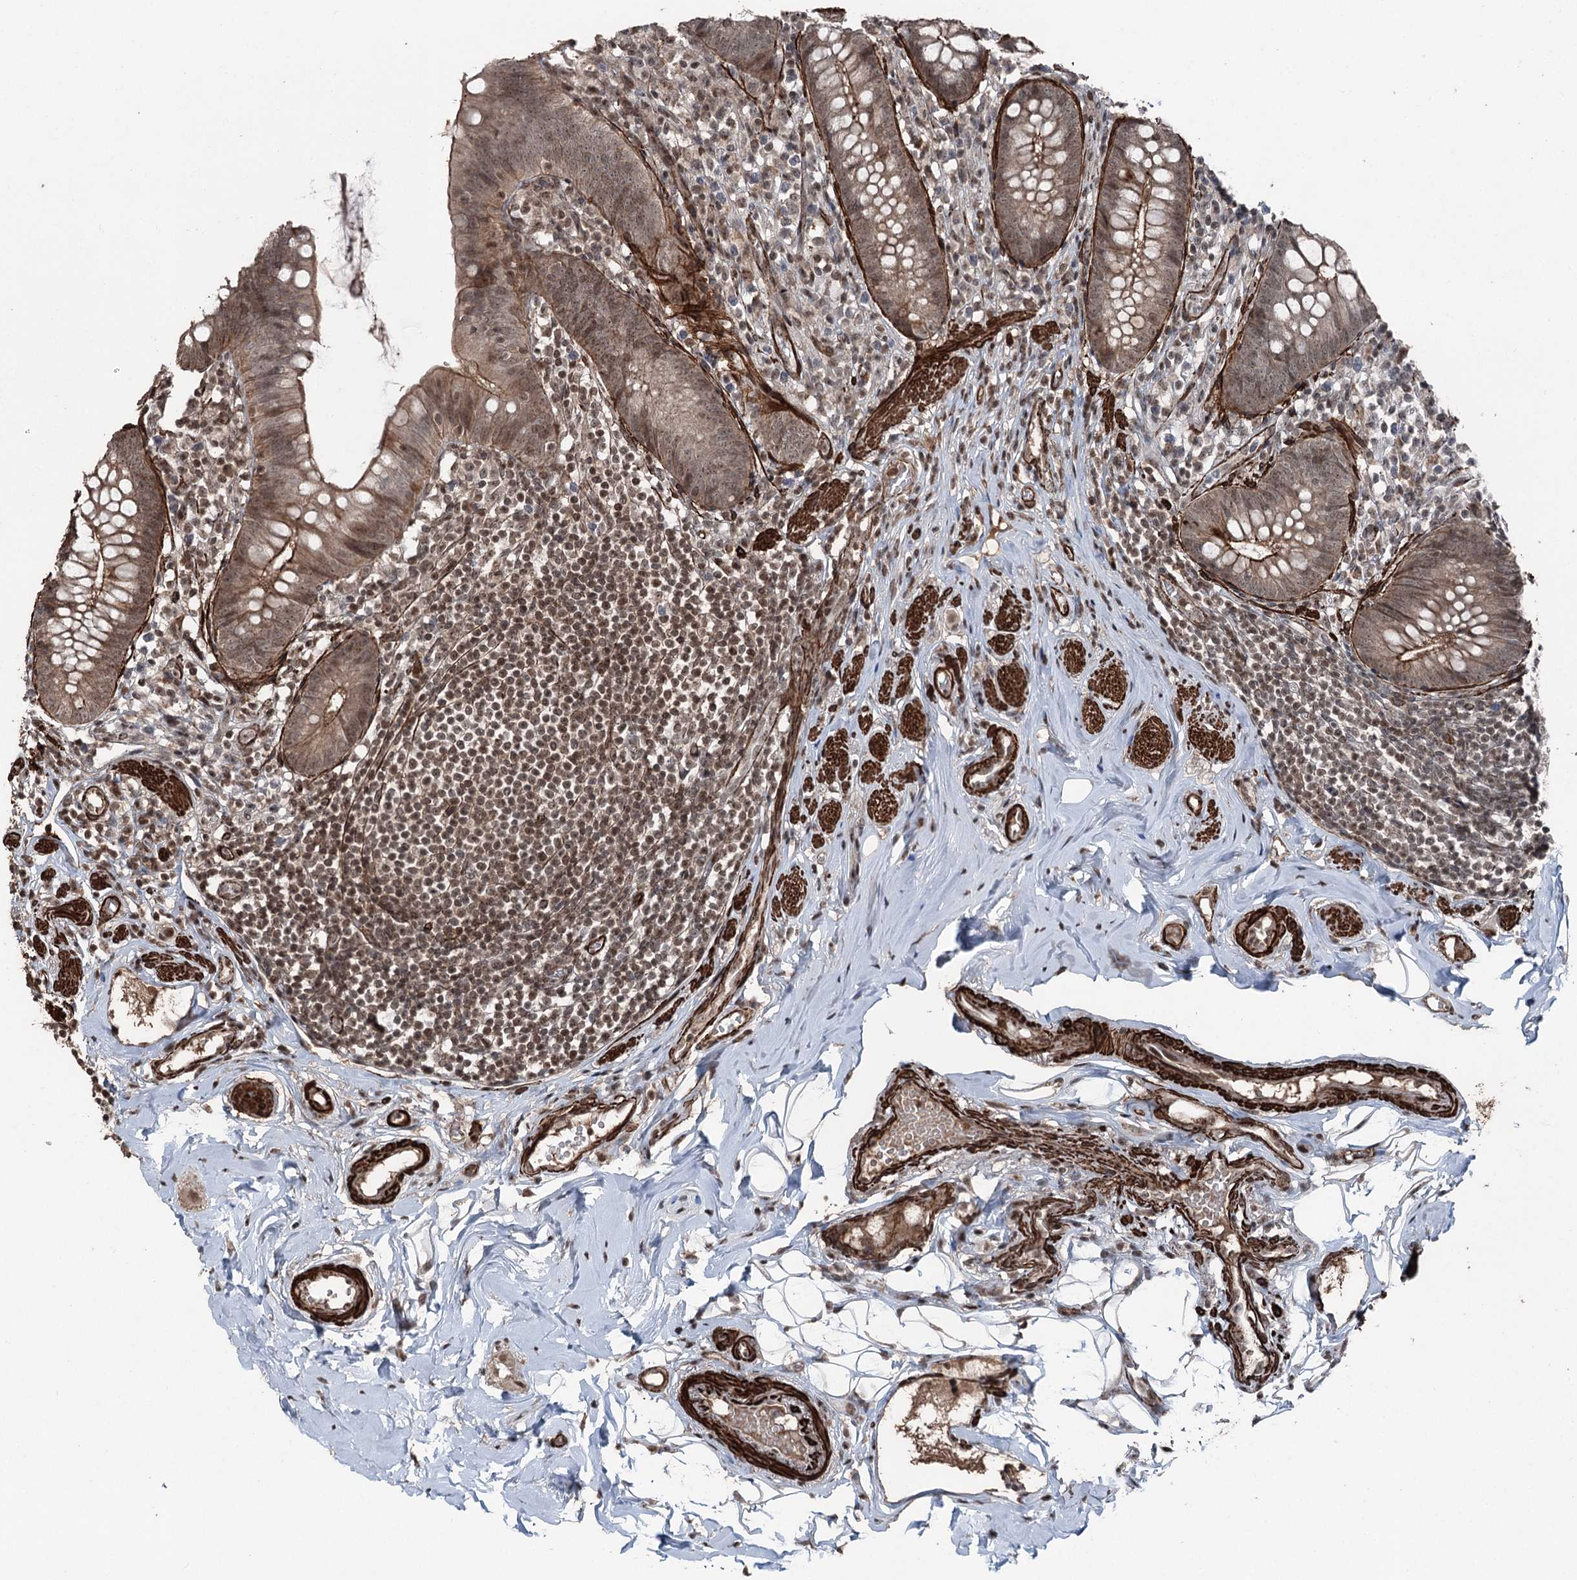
{"staining": {"intensity": "moderate", "quantity": "25%-75%", "location": "cytoplasmic/membranous,nuclear"}, "tissue": "appendix", "cell_type": "Glandular cells", "image_type": "normal", "snomed": [{"axis": "morphology", "description": "Normal tissue, NOS"}, {"axis": "topography", "description": "Appendix"}], "caption": "DAB immunohistochemical staining of normal human appendix demonstrates moderate cytoplasmic/membranous,nuclear protein staining in approximately 25%-75% of glandular cells. (DAB (3,3'-diaminobenzidine) = brown stain, brightfield microscopy at high magnification).", "gene": "CCDC82", "patient": {"sex": "female", "age": 62}}